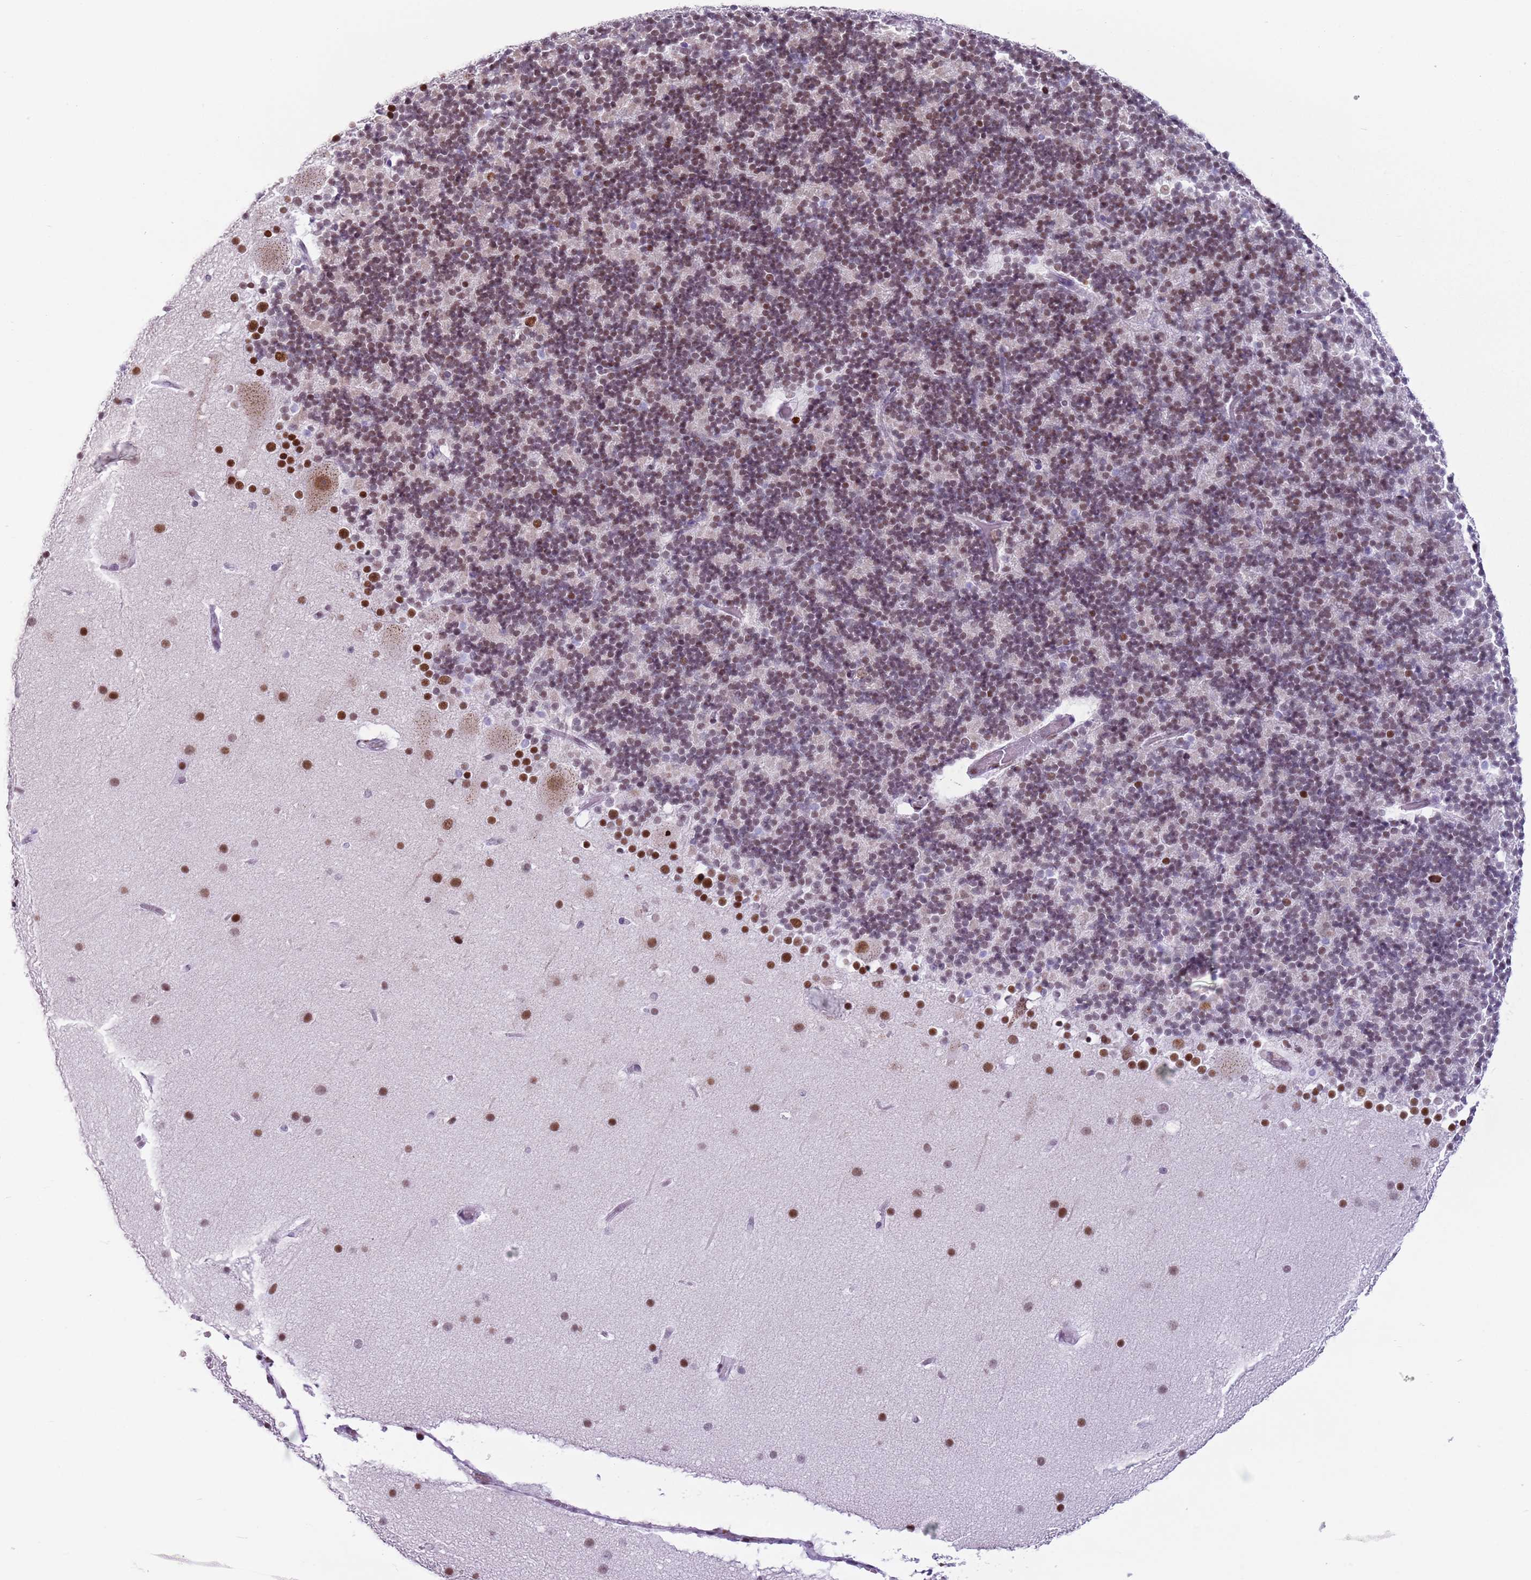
{"staining": {"intensity": "moderate", "quantity": "<25%", "location": "nuclear"}, "tissue": "cerebellum", "cell_type": "Cells in granular layer", "image_type": "normal", "snomed": [{"axis": "morphology", "description": "Normal tissue, NOS"}, {"axis": "topography", "description": "Cerebellum"}], "caption": "This photomicrograph exhibits benign cerebellum stained with immunohistochemistry (IHC) to label a protein in brown. The nuclear of cells in granular layer show moderate positivity for the protein. Nuclei are counter-stained blue.", "gene": "FAM104B", "patient": {"sex": "male", "age": 57}}